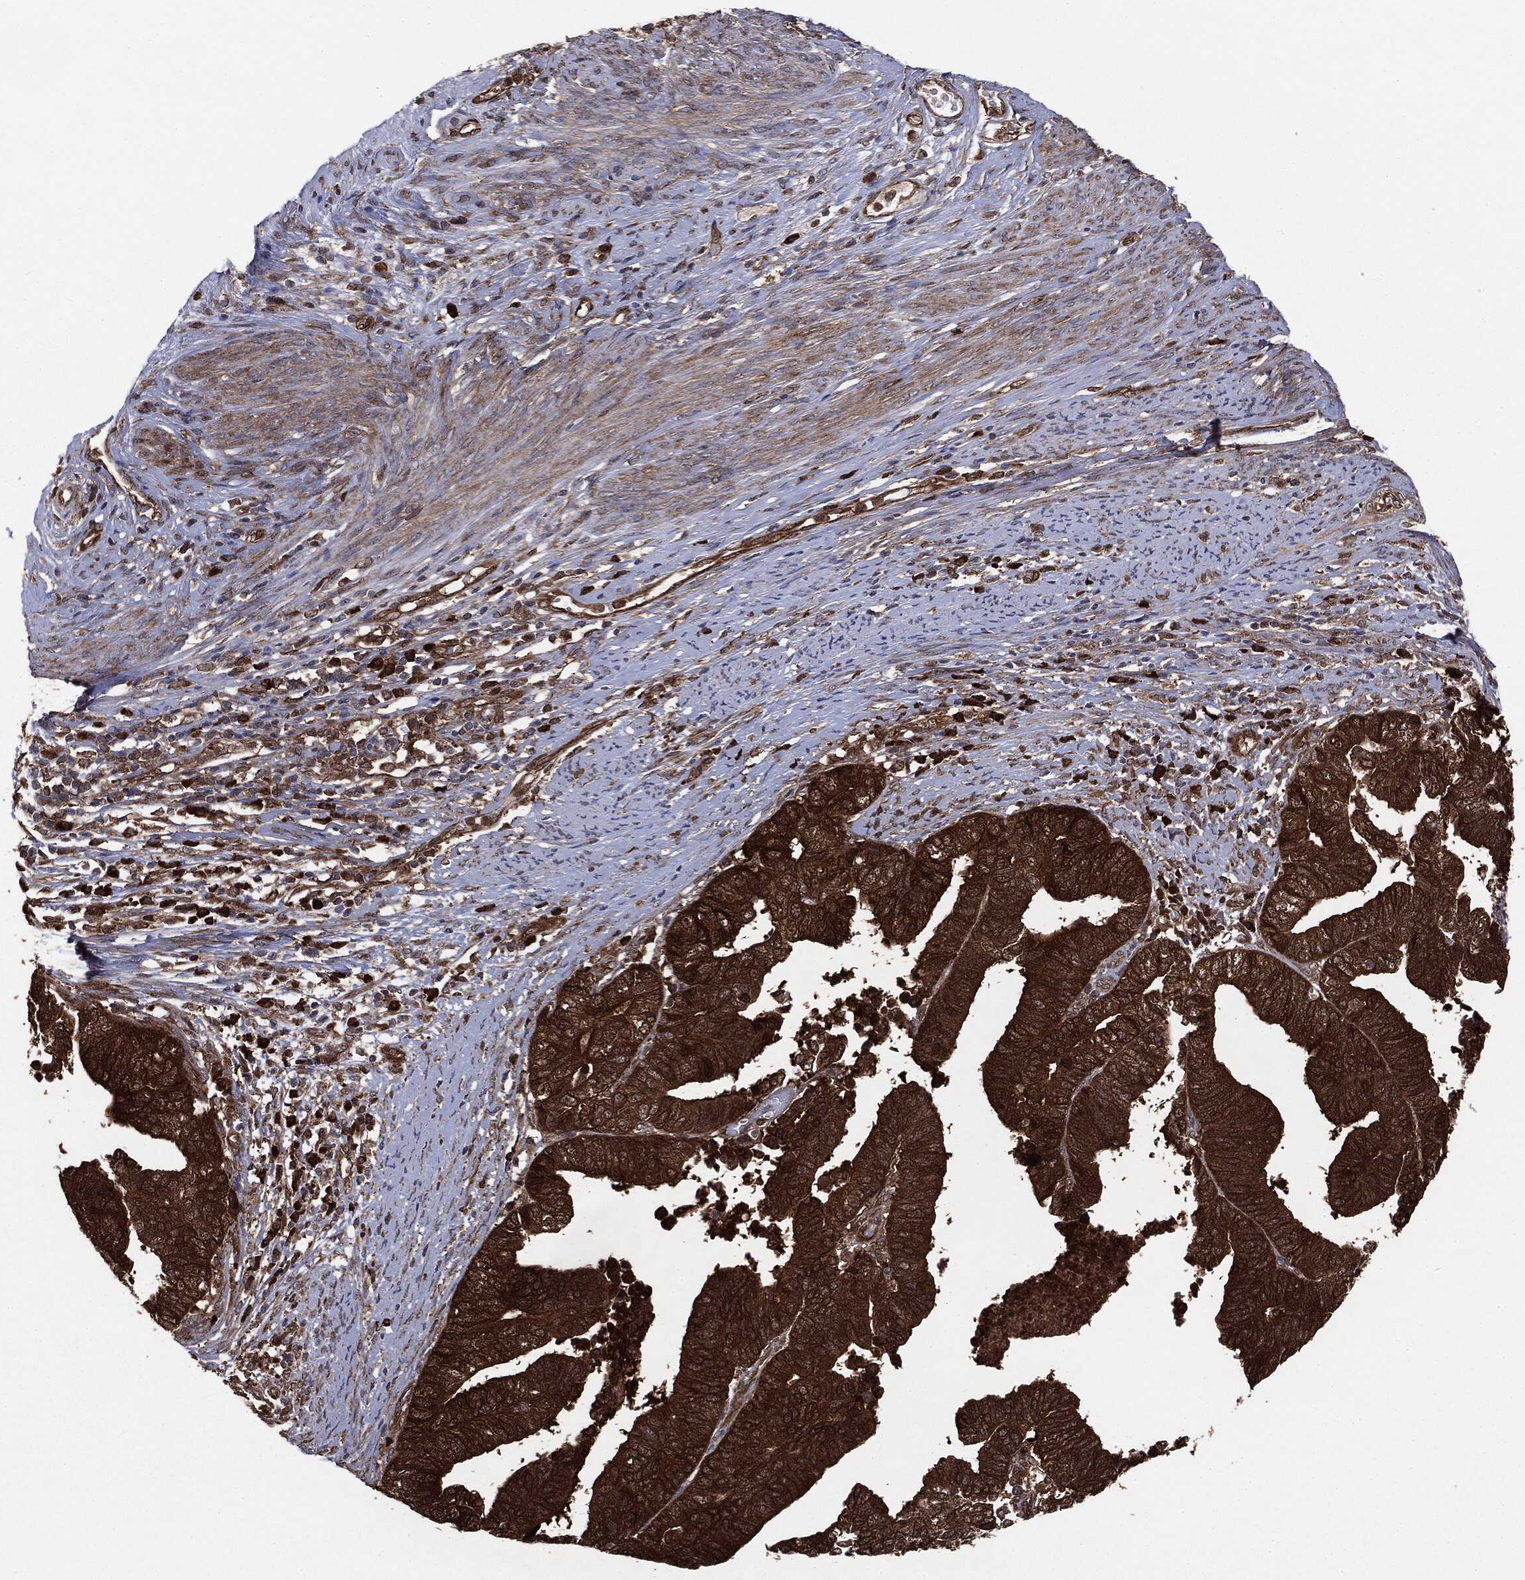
{"staining": {"intensity": "strong", "quantity": ">75%", "location": "cytoplasmic/membranous"}, "tissue": "endometrial cancer", "cell_type": "Tumor cells", "image_type": "cancer", "snomed": [{"axis": "morphology", "description": "Adenocarcinoma, NOS"}, {"axis": "topography", "description": "Endometrium"}], "caption": "DAB (3,3'-diaminobenzidine) immunohistochemical staining of human endometrial adenocarcinoma exhibits strong cytoplasmic/membranous protein staining in approximately >75% of tumor cells.", "gene": "NME1", "patient": {"sex": "female", "age": 65}}